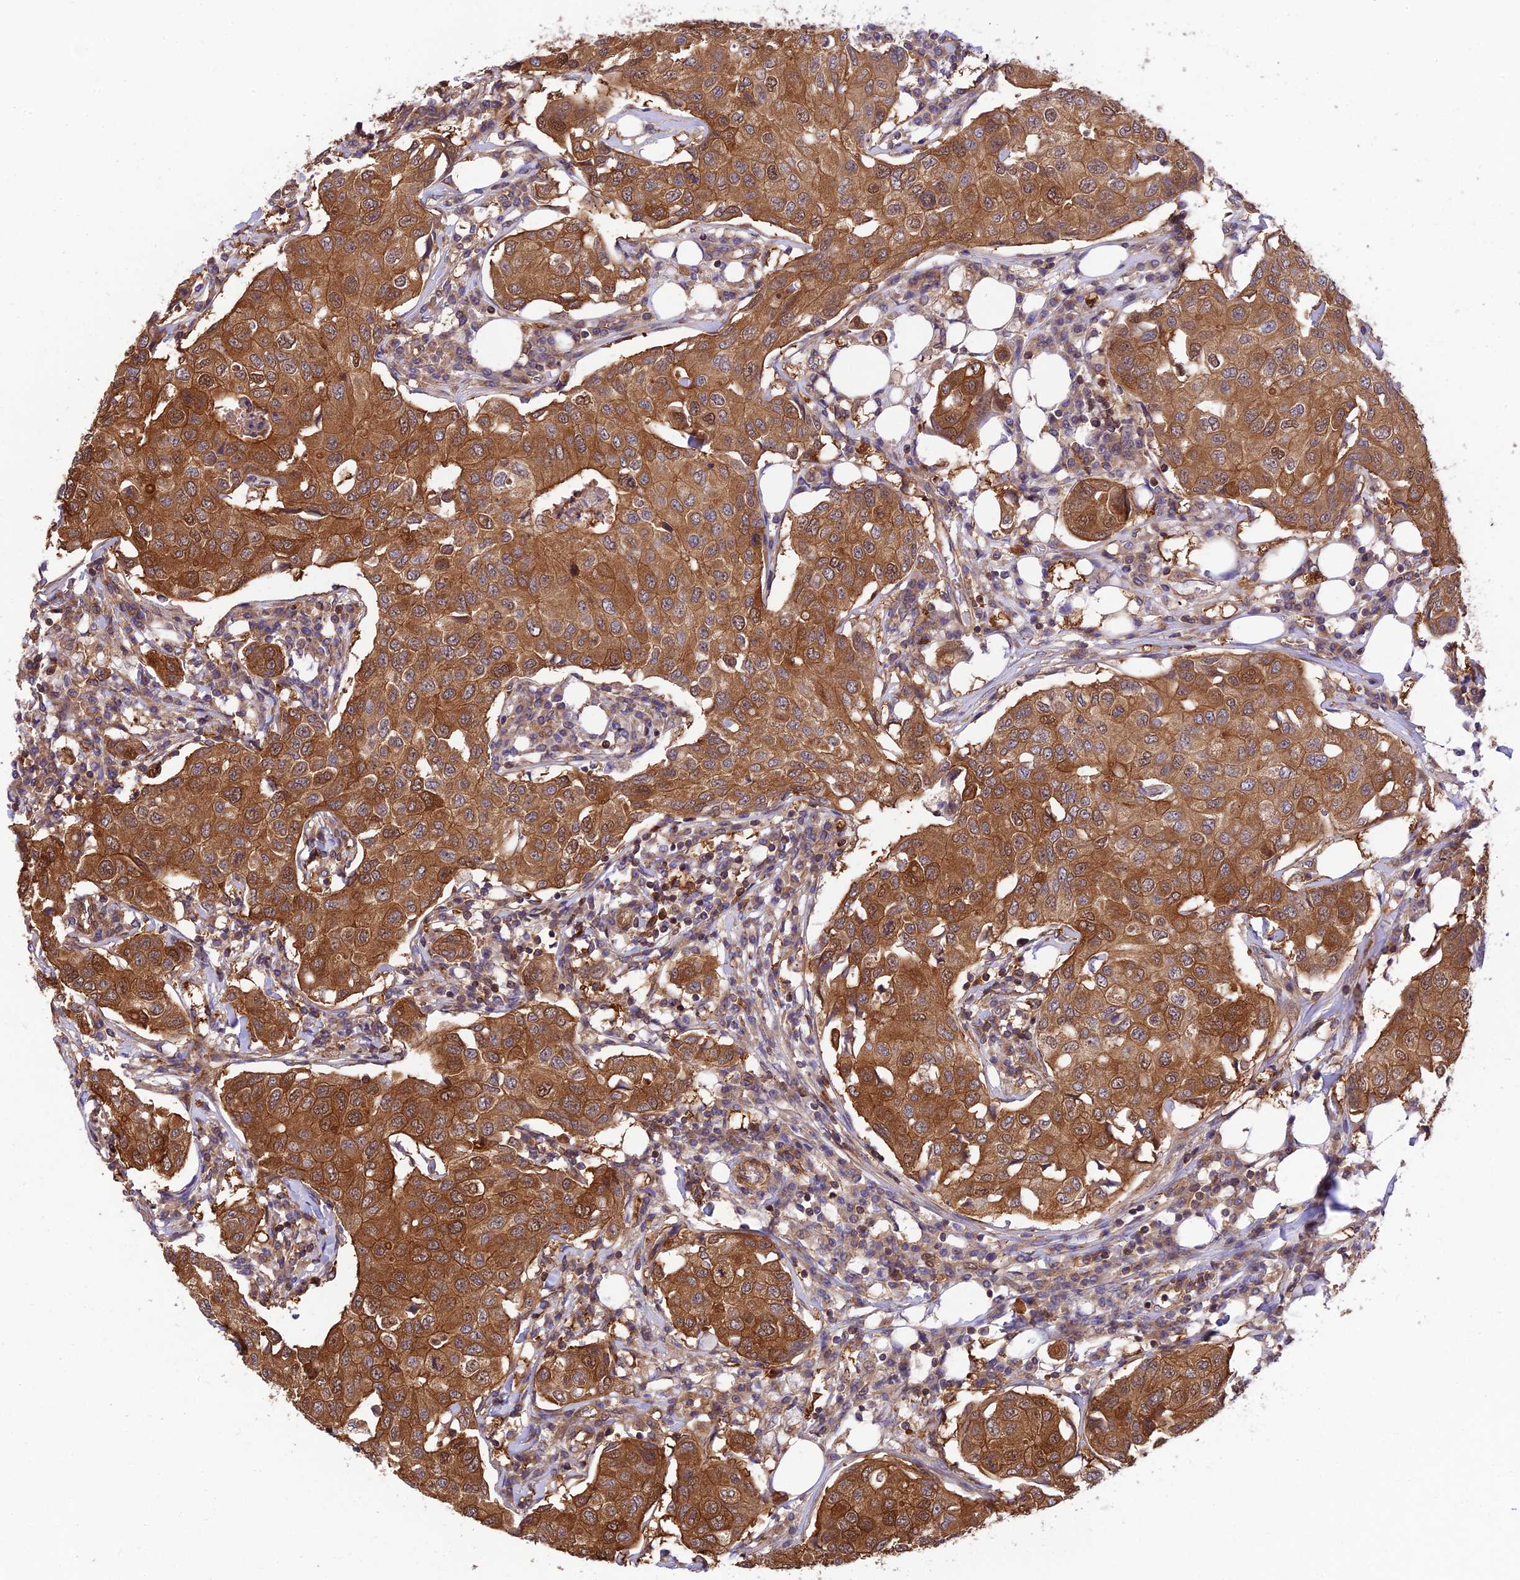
{"staining": {"intensity": "strong", "quantity": ">75%", "location": "cytoplasmic/membranous"}, "tissue": "breast cancer", "cell_type": "Tumor cells", "image_type": "cancer", "snomed": [{"axis": "morphology", "description": "Duct carcinoma"}, {"axis": "topography", "description": "Breast"}], "caption": "An IHC histopathology image of tumor tissue is shown. Protein staining in brown highlights strong cytoplasmic/membranous positivity in breast cancer within tumor cells. The protein of interest is stained brown, and the nuclei are stained in blue (DAB IHC with brightfield microscopy, high magnification).", "gene": "EVI5L", "patient": {"sex": "female", "age": 80}}